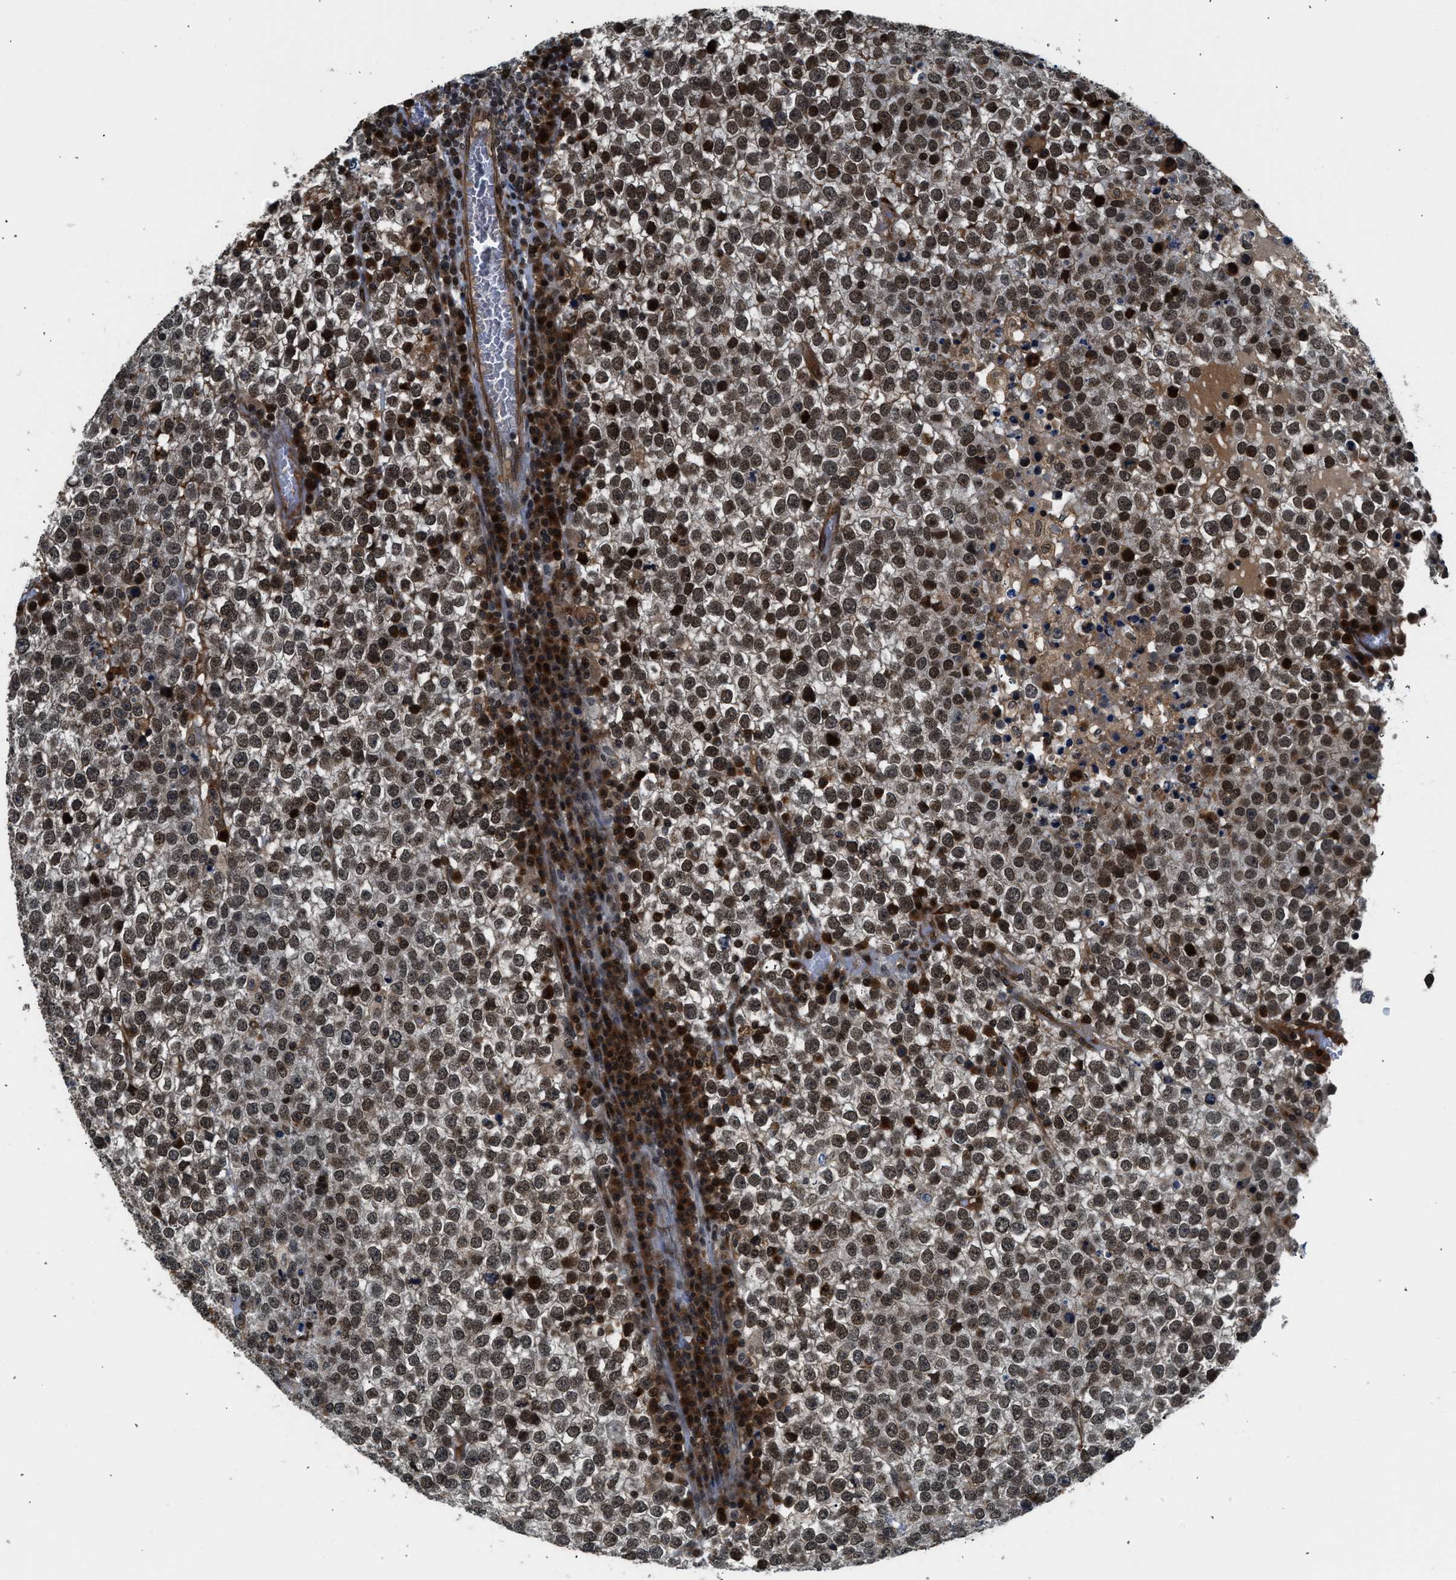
{"staining": {"intensity": "strong", "quantity": ">75%", "location": "cytoplasmic/membranous,nuclear"}, "tissue": "testis cancer", "cell_type": "Tumor cells", "image_type": "cancer", "snomed": [{"axis": "morphology", "description": "Seminoma, NOS"}, {"axis": "topography", "description": "Testis"}], "caption": "Strong cytoplasmic/membranous and nuclear expression for a protein is appreciated in approximately >75% of tumor cells of testis cancer (seminoma) using immunohistochemistry (IHC).", "gene": "RETREG3", "patient": {"sex": "male", "age": 65}}